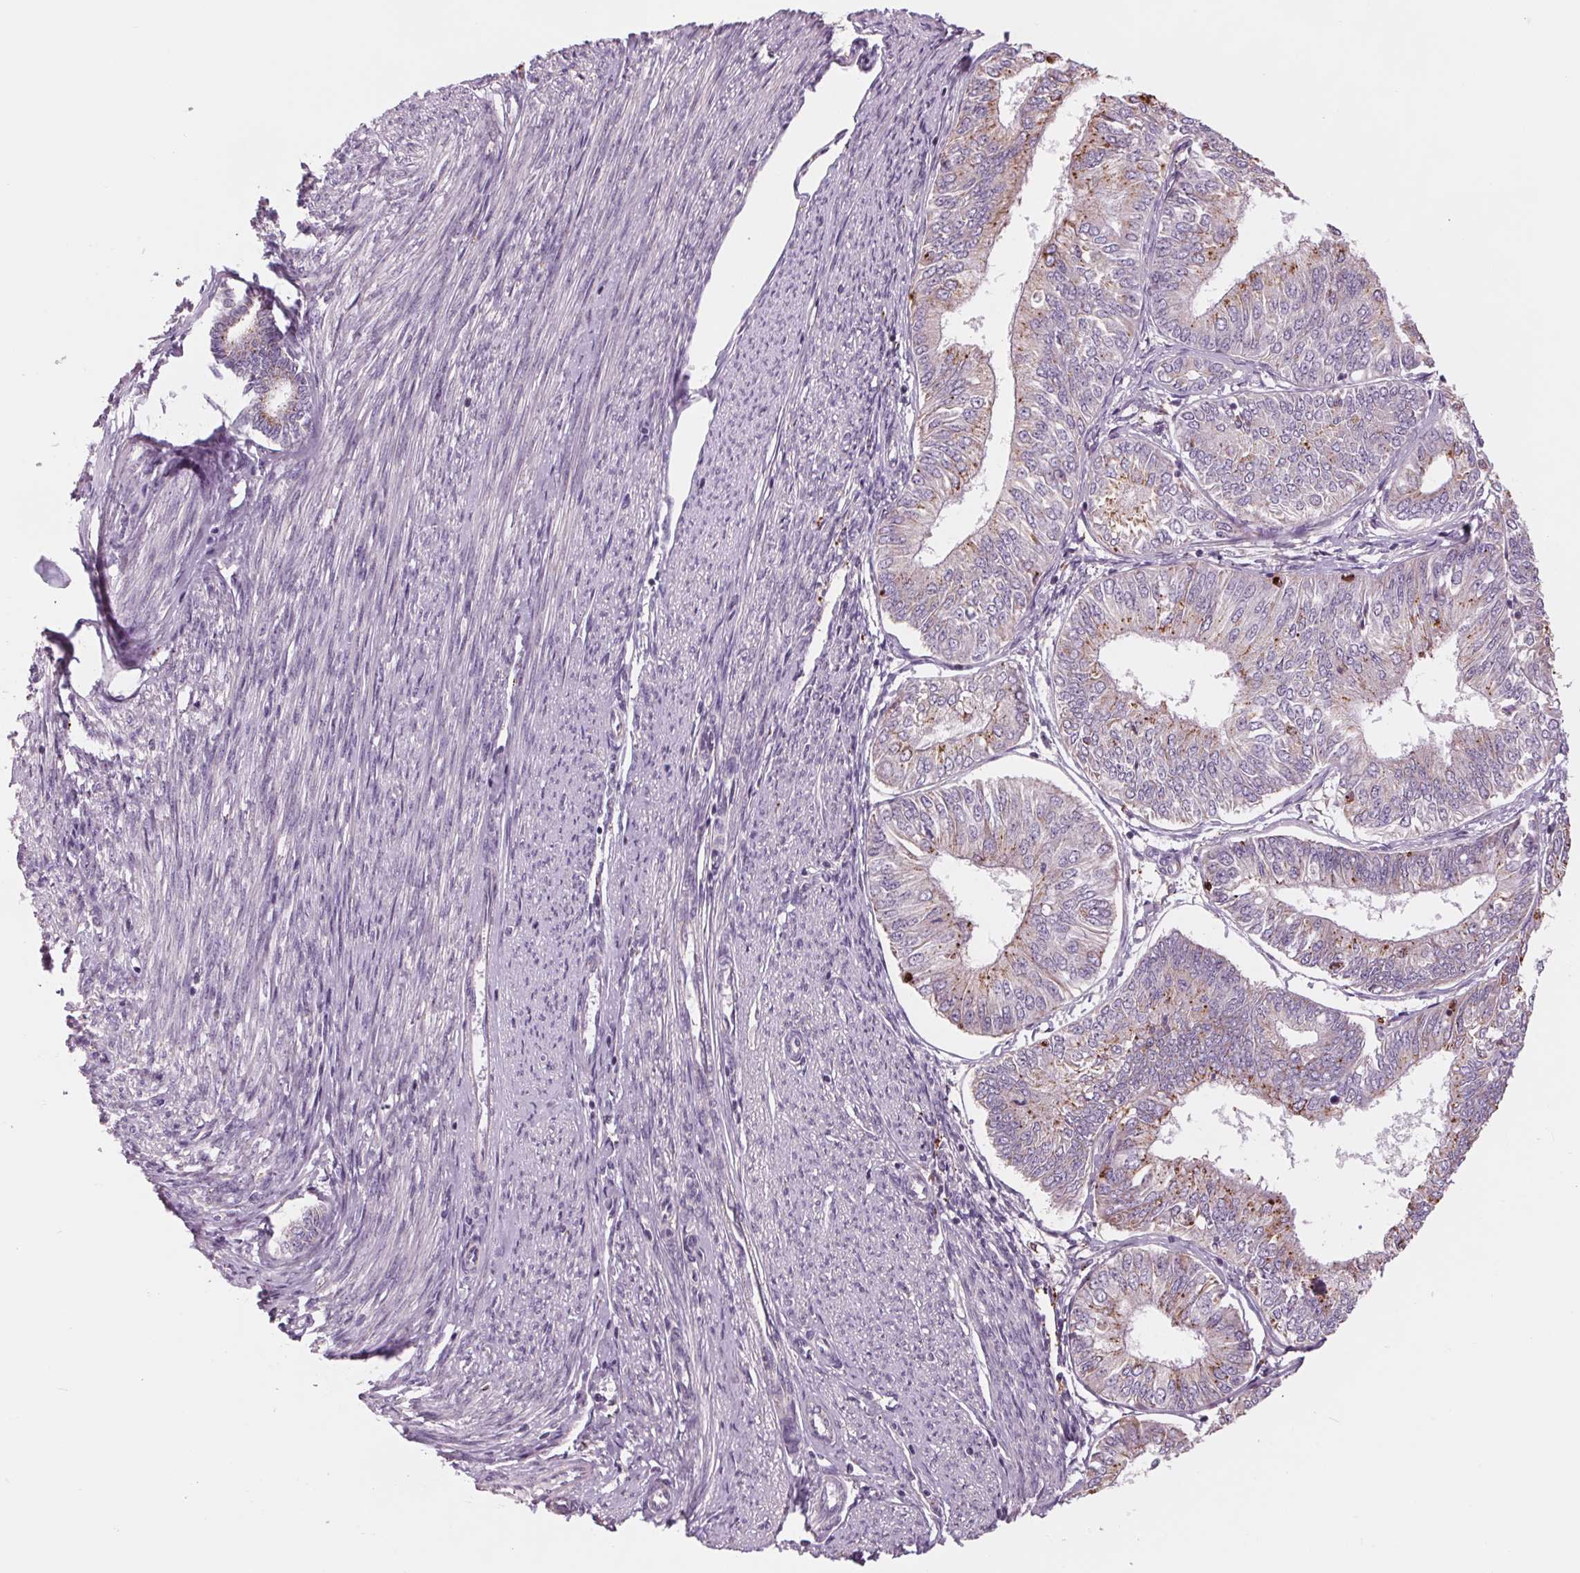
{"staining": {"intensity": "moderate", "quantity": "<25%", "location": "cytoplasmic/membranous"}, "tissue": "endometrial cancer", "cell_type": "Tumor cells", "image_type": "cancer", "snomed": [{"axis": "morphology", "description": "Adenocarcinoma, NOS"}, {"axis": "topography", "description": "Endometrium"}], "caption": "A micrograph of endometrial adenocarcinoma stained for a protein shows moderate cytoplasmic/membranous brown staining in tumor cells.", "gene": "SAMD5", "patient": {"sex": "female", "age": 58}}